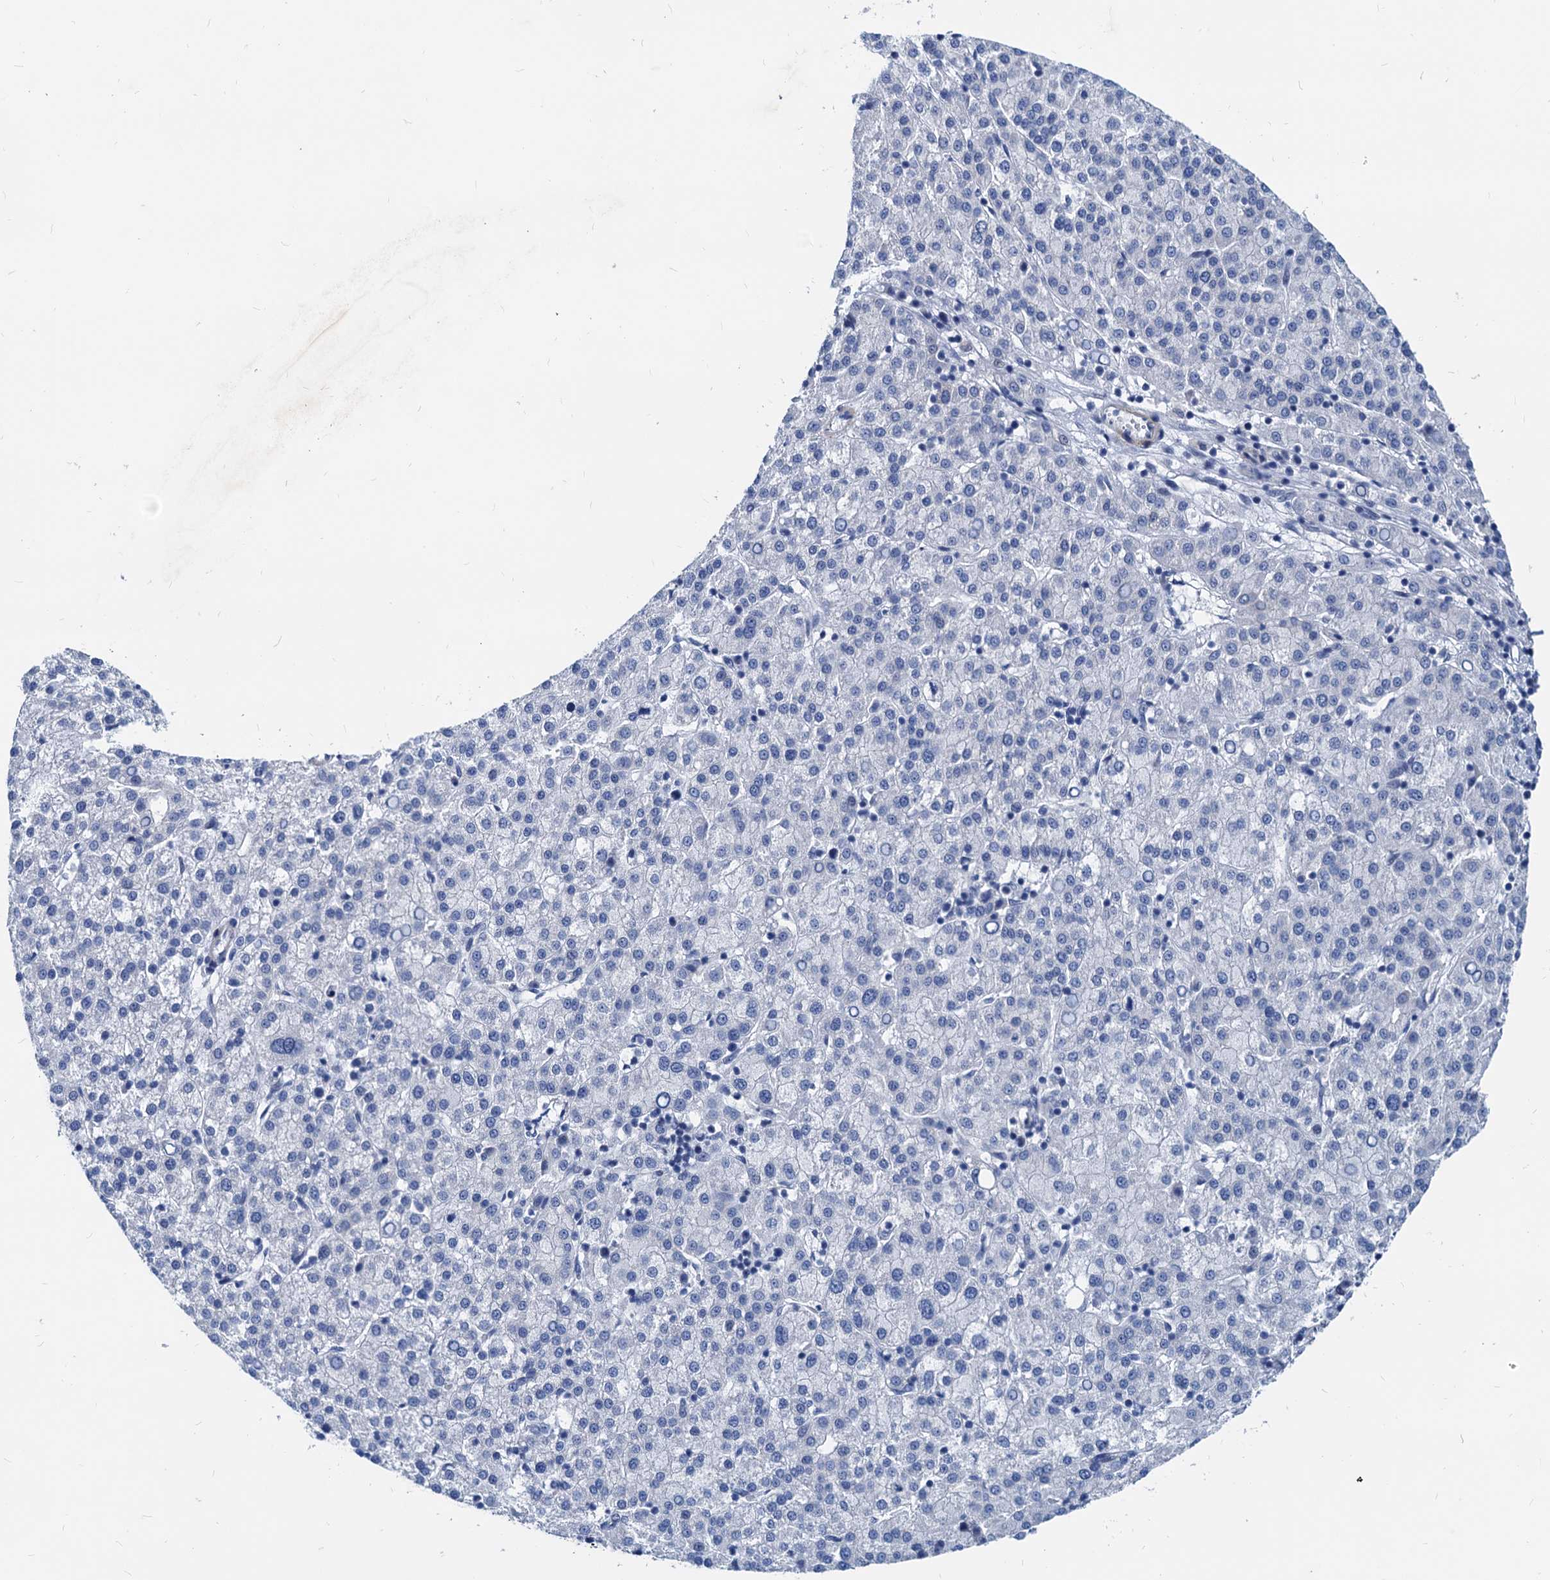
{"staining": {"intensity": "negative", "quantity": "none", "location": "none"}, "tissue": "liver cancer", "cell_type": "Tumor cells", "image_type": "cancer", "snomed": [{"axis": "morphology", "description": "Carcinoma, Hepatocellular, NOS"}, {"axis": "topography", "description": "Liver"}], "caption": "Tumor cells are negative for protein expression in human liver hepatocellular carcinoma.", "gene": "HSF2", "patient": {"sex": "female", "age": 58}}